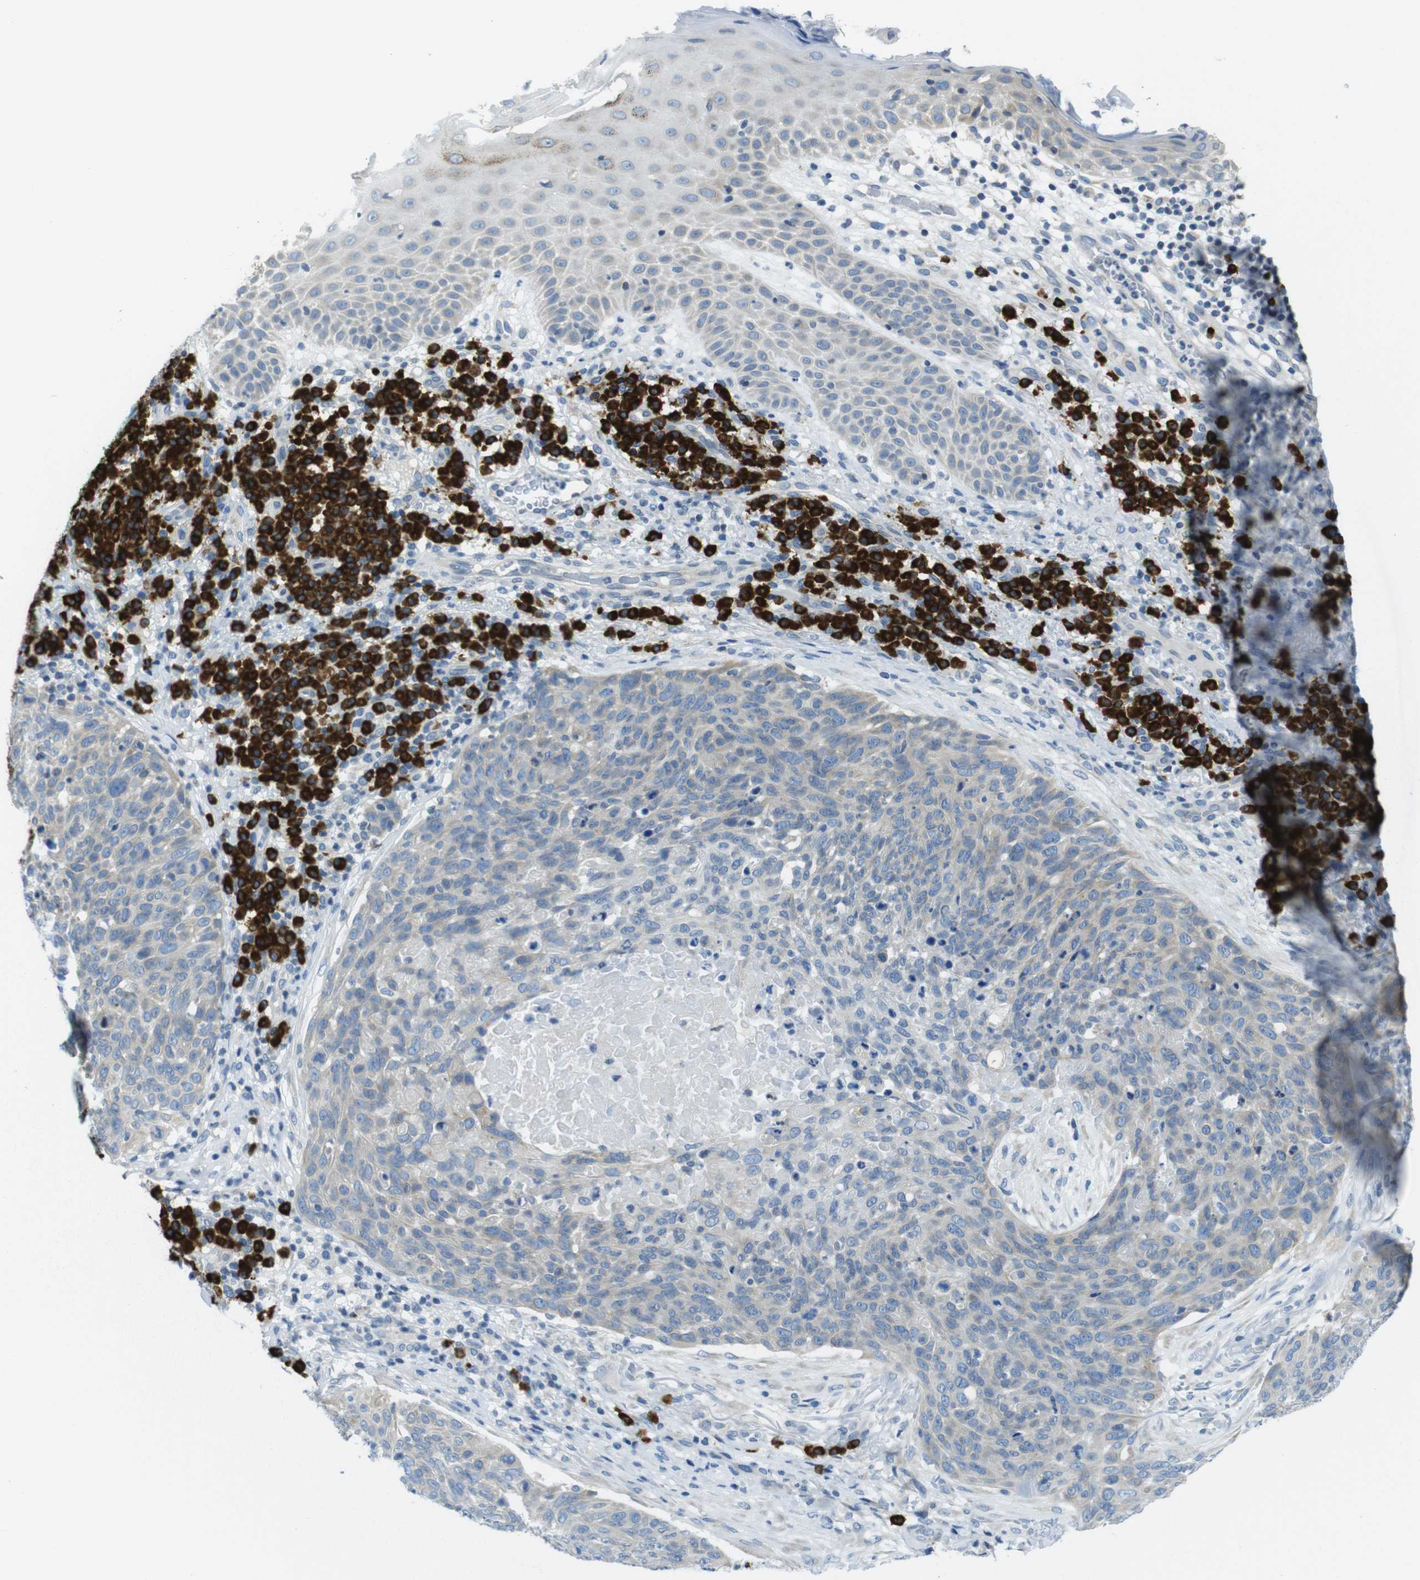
{"staining": {"intensity": "weak", "quantity": "25%-75%", "location": "cytoplasmic/membranous"}, "tissue": "skin cancer", "cell_type": "Tumor cells", "image_type": "cancer", "snomed": [{"axis": "morphology", "description": "Squamous cell carcinoma in situ, NOS"}, {"axis": "morphology", "description": "Squamous cell carcinoma, NOS"}, {"axis": "topography", "description": "Skin"}], "caption": "Human skin cancer (squamous cell carcinoma in situ) stained with a brown dye reveals weak cytoplasmic/membranous positive staining in approximately 25%-75% of tumor cells.", "gene": "CLPTM1L", "patient": {"sex": "male", "age": 93}}